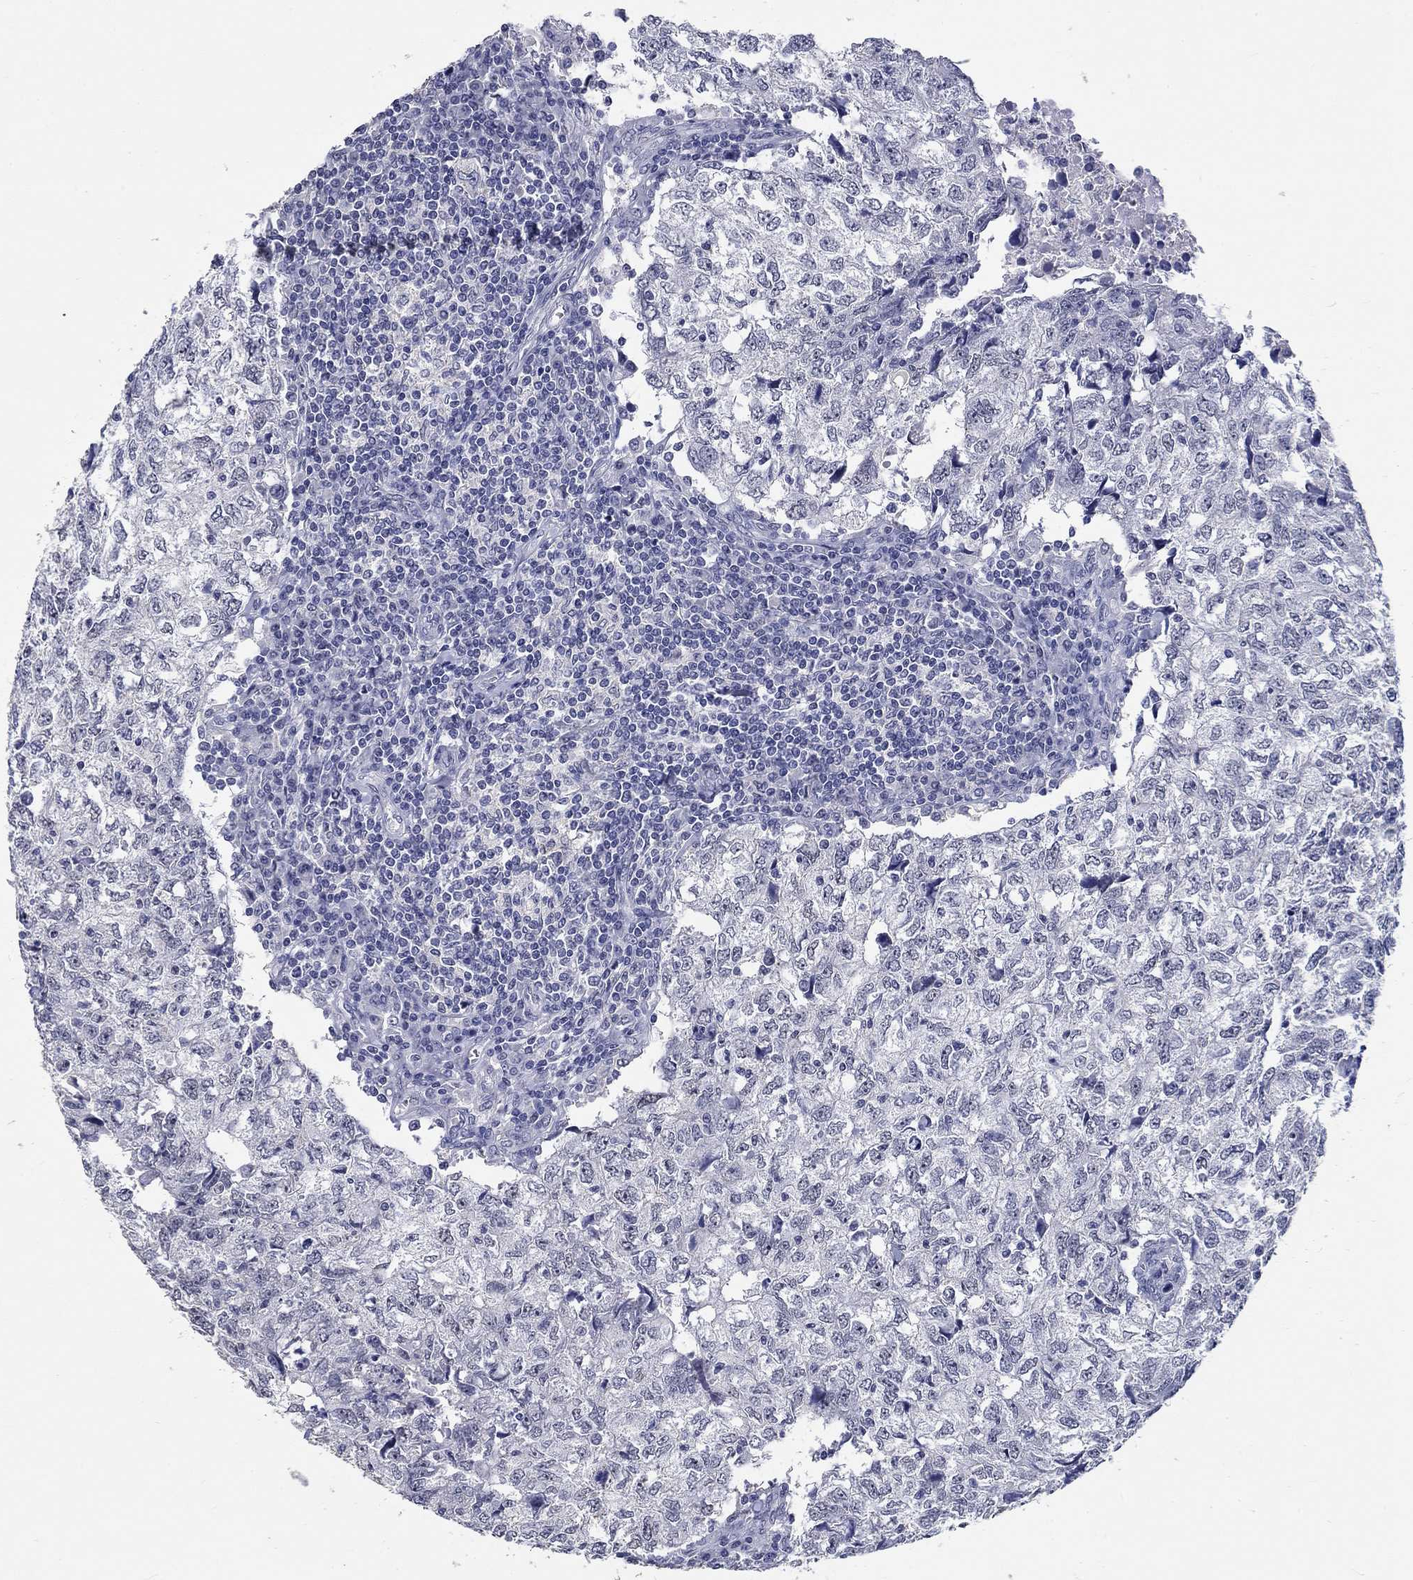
{"staining": {"intensity": "negative", "quantity": "none", "location": "none"}, "tissue": "breast cancer", "cell_type": "Tumor cells", "image_type": "cancer", "snomed": [{"axis": "morphology", "description": "Duct carcinoma"}, {"axis": "topography", "description": "Breast"}], "caption": "There is no significant staining in tumor cells of breast infiltrating ductal carcinoma.", "gene": "GRIN1", "patient": {"sex": "female", "age": 30}}